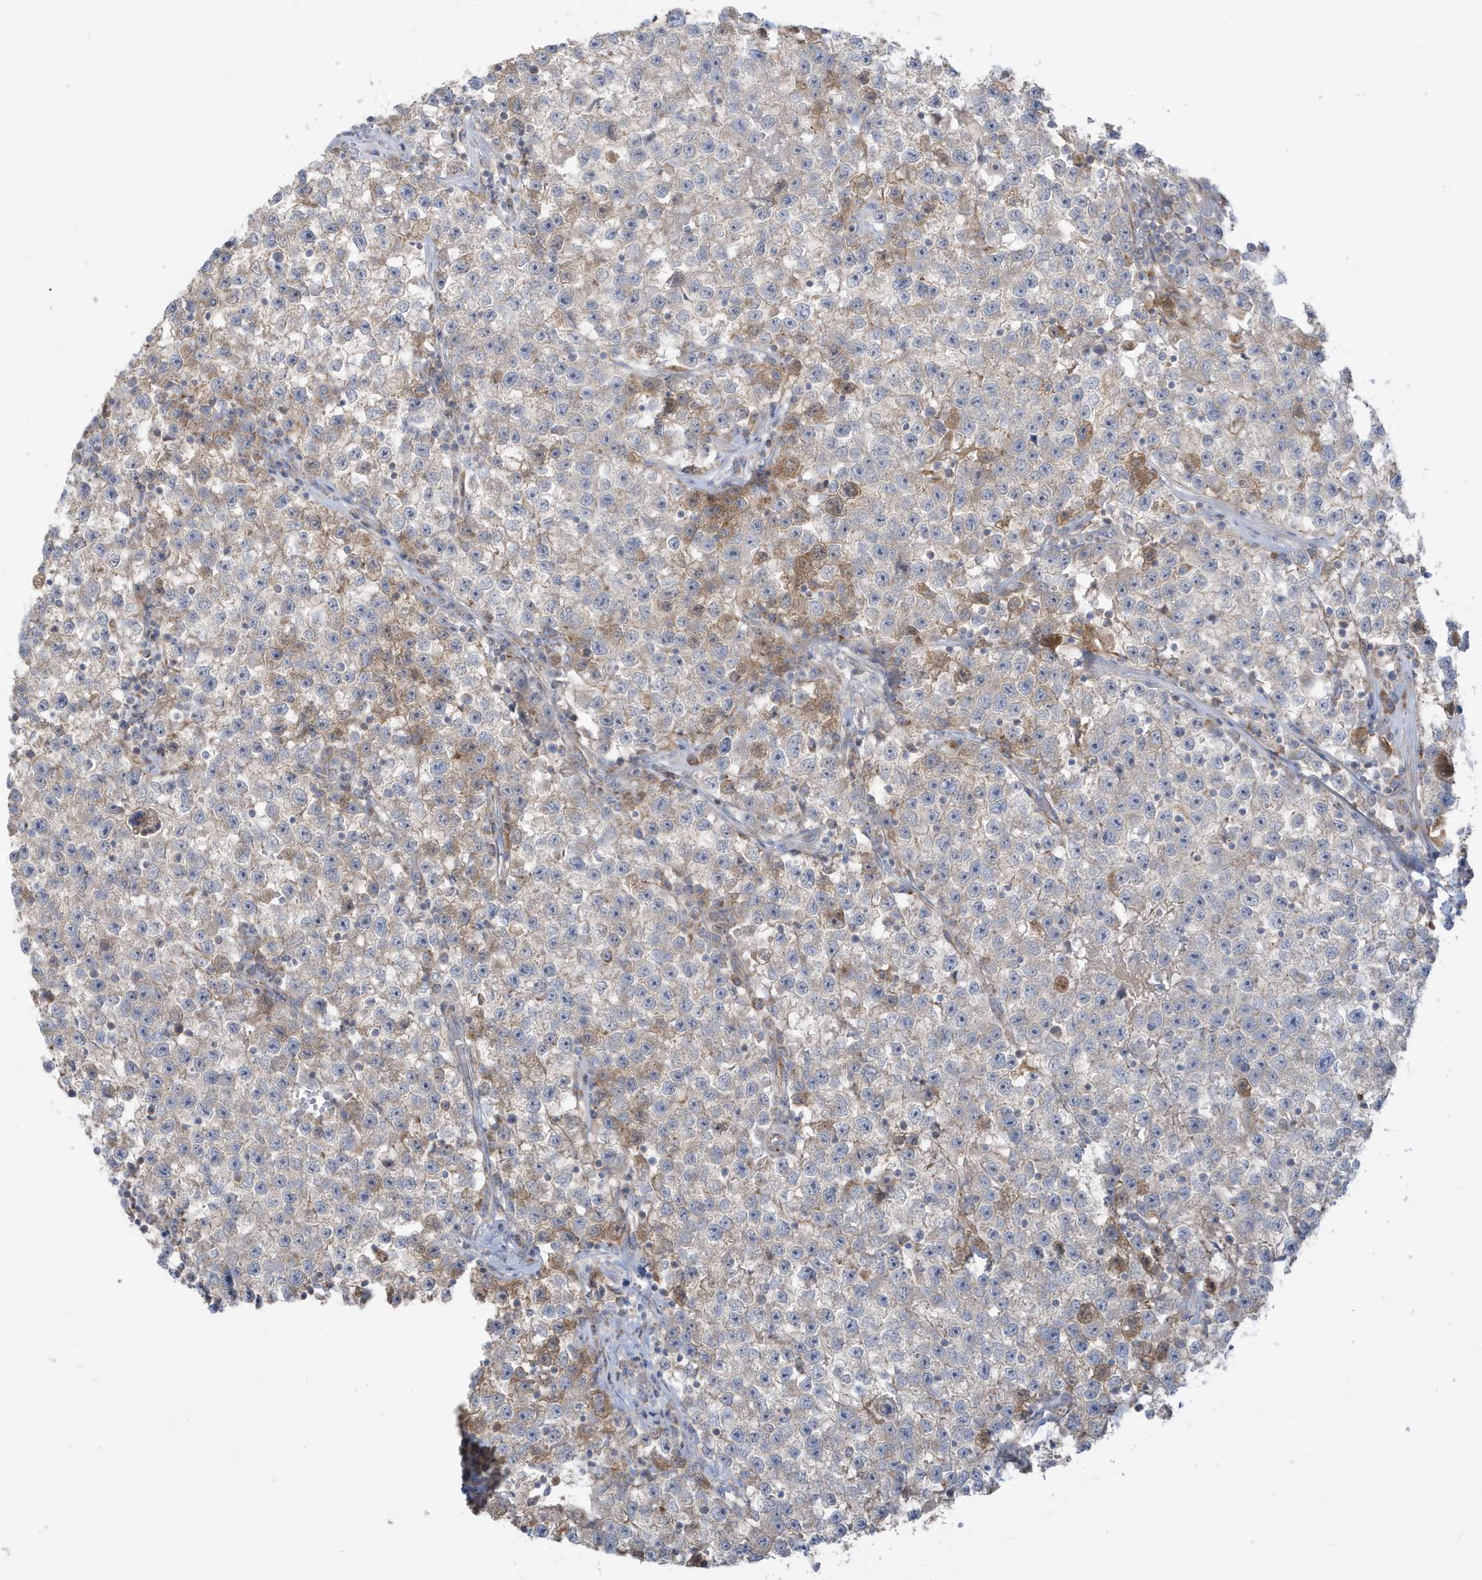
{"staining": {"intensity": "moderate", "quantity": "<25%", "location": "cytoplasmic/membranous"}, "tissue": "testis cancer", "cell_type": "Tumor cells", "image_type": "cancer", "snomed": [{"axis": "morphology", "description": "Seminoma, NOS"}, {"axis": "topography", "description": "Testis"}], "caption": "Human seminoma (testis) stained with a brown dye exhibits moderate cytoplasmic/membranous positive positivity in approximately <25% of tumor cells.", "gene": "IFT57", "patient": {"sex": "male", "age": 22}}